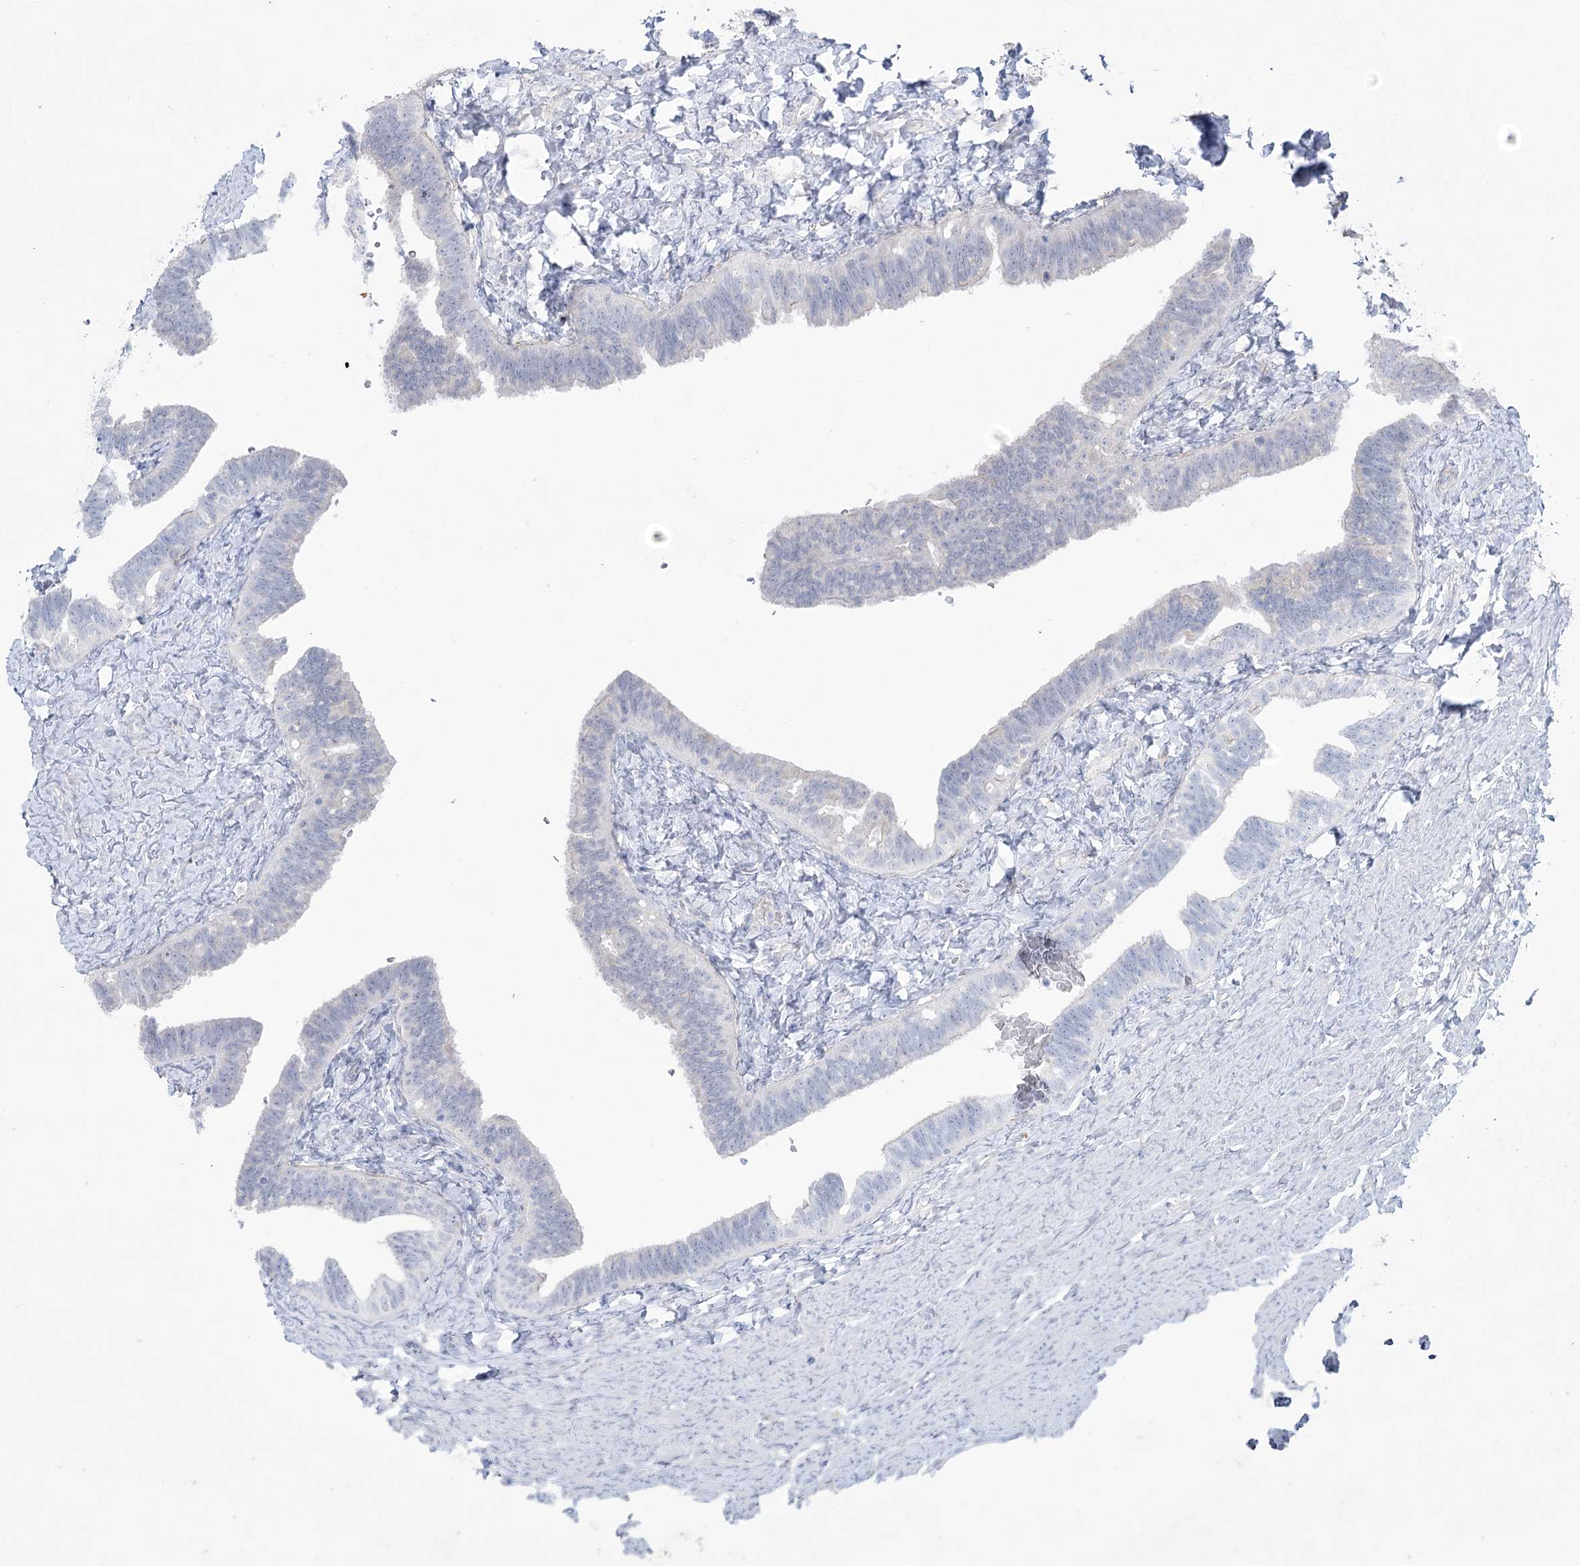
{"staining": {"intensity": "negative", "quantity": "none", "location": "none"}, "tissue": "fallopian tube", "cell_type": "Glandular cells", "image_type": "normal", "snomed": [{"axis": "morphology", "description": "Normal tissue, NOS"}, {"axis": "topography", "description": "Fallopian tube"}], "caption": "Immunohistochemistry of unremarkable human fallopian tube shows no positivity in glandular cells. Brightfield microscopy of IHC stained with DAB (3,3'-diaminobenzidine) (brown) and hematoxylin (blue), captured at high magnification.", "gene": "CCDC88A", "patient": {"sex": "female", "age": 39}}